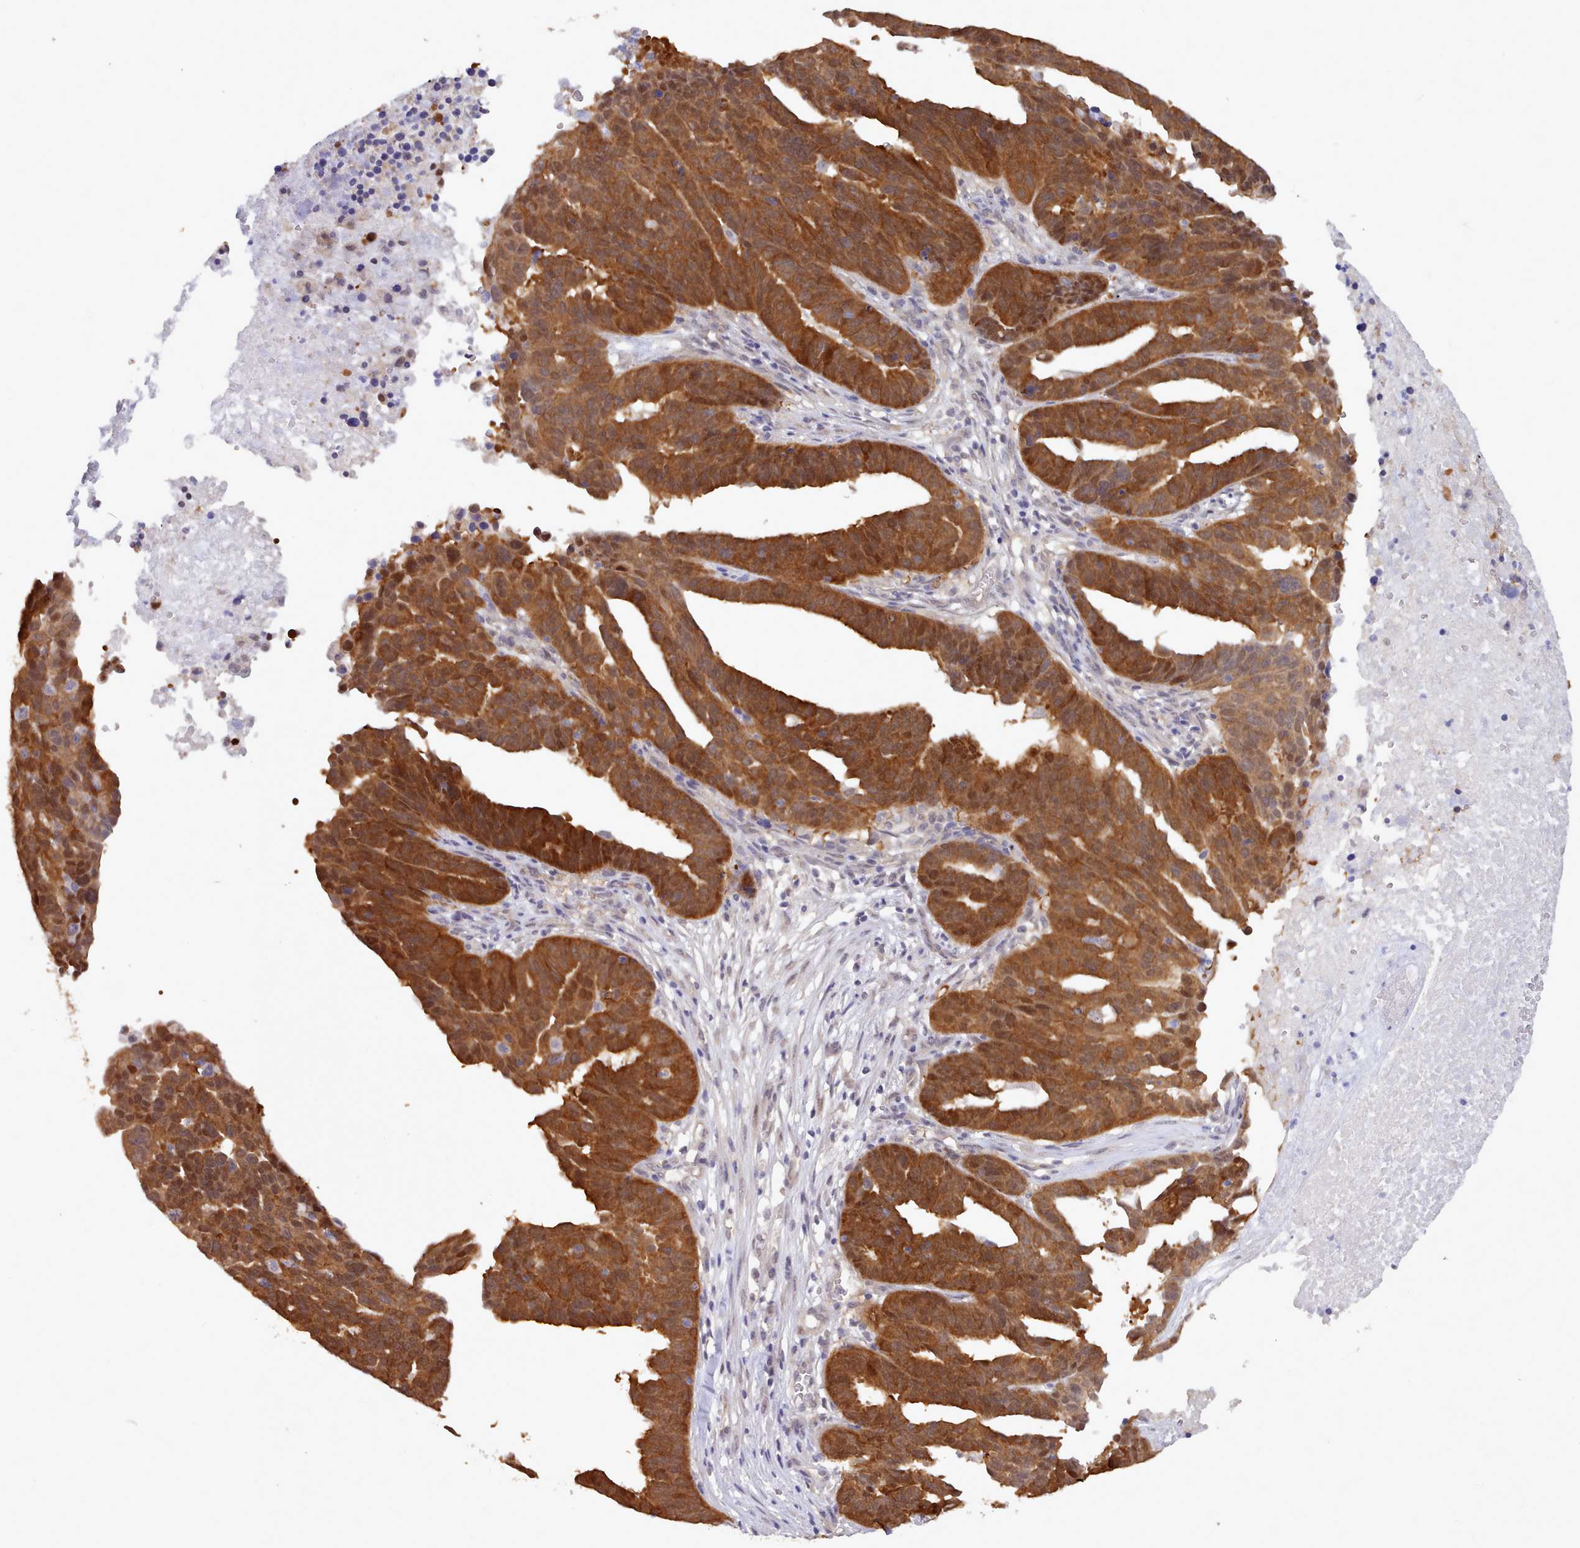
{"staining": {"intensity": "strong", "quantity": ">75%", "location": "cytoplasmic/membranous,nuclear"}, "tissue": "ovarian cancer", "cell_type": "Tumor cells", "image_type": "cancer", "snomed": [{"axis": "morphology", "description": "Cystadenocarcinoma, serous, NOS"}, {"axis": "topography", "description": "Ovary"}], "caption": "This is an image of IHC staining of serous cystadenocarcinoma (ovarian), which shows strong staining in the cytoplasmic/membranous and nuclear of tumor cells.", "gene": "CES3", "patient": {"sex": "female", "age": 59}}